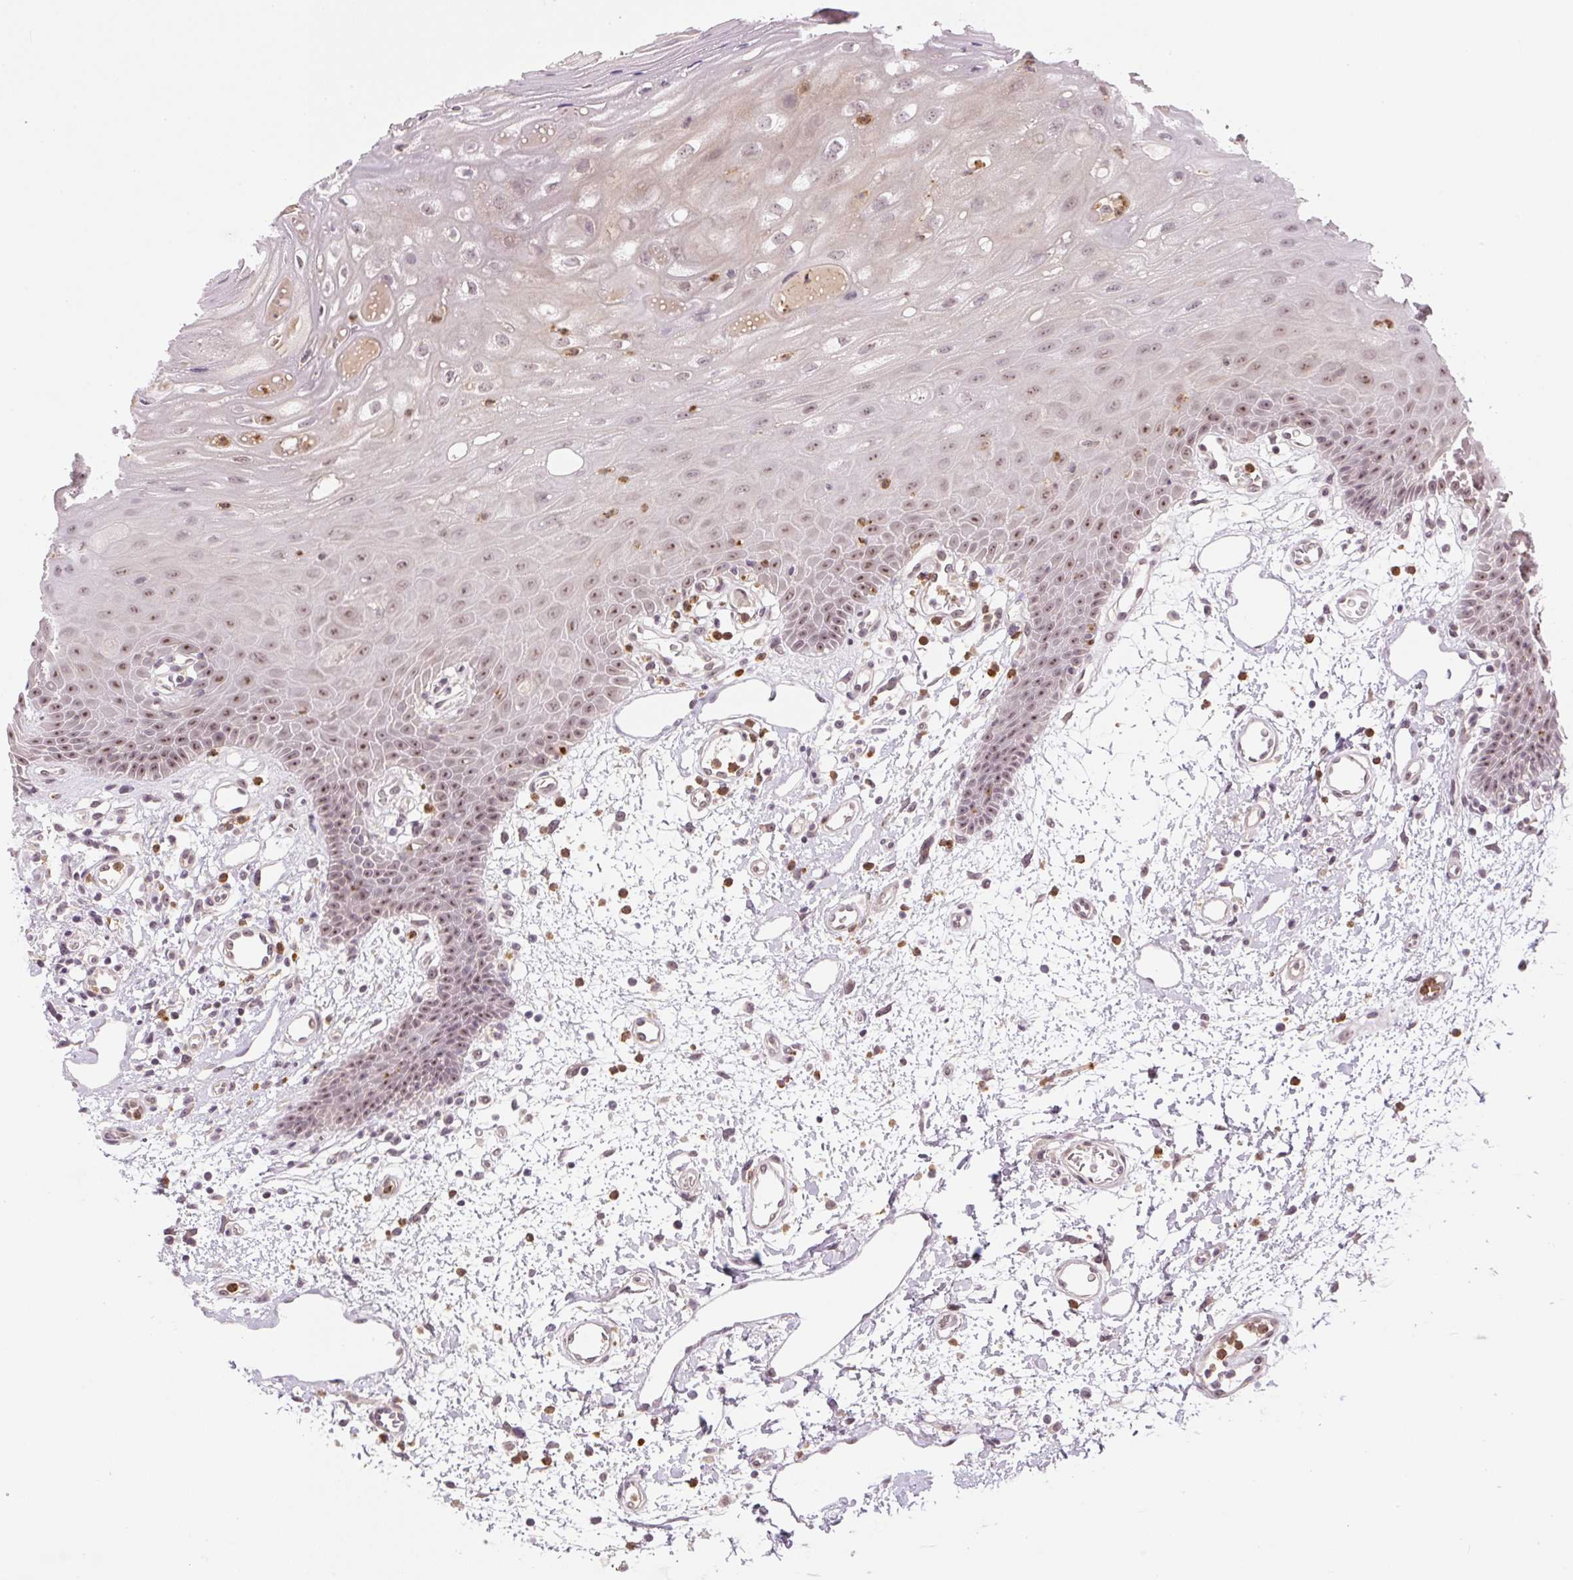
{"staining": {"intensity": "moderate", "quantity": ">75%", "location": "nuclear"}, "tissue": "oral mucosa", "cell_type": "Squamous epithelial cells", "image_type": "normal", "snomed": [{"axis": "morphology", "description": "Normal tissue, NOS"}, {"axis": "topography", "description": "Oral tissue"}], "caption": "The histopathology image displays immunohistochemical staining of benign oral mucosa. There is moderate nuclear positivity is identified in about >75% of squamous epithelial cells. (brown staining indicates protein expression, while blue staining denotes nuclei).", "gene": "SGF29", "patient": {"sex": "female", "age": 59}}